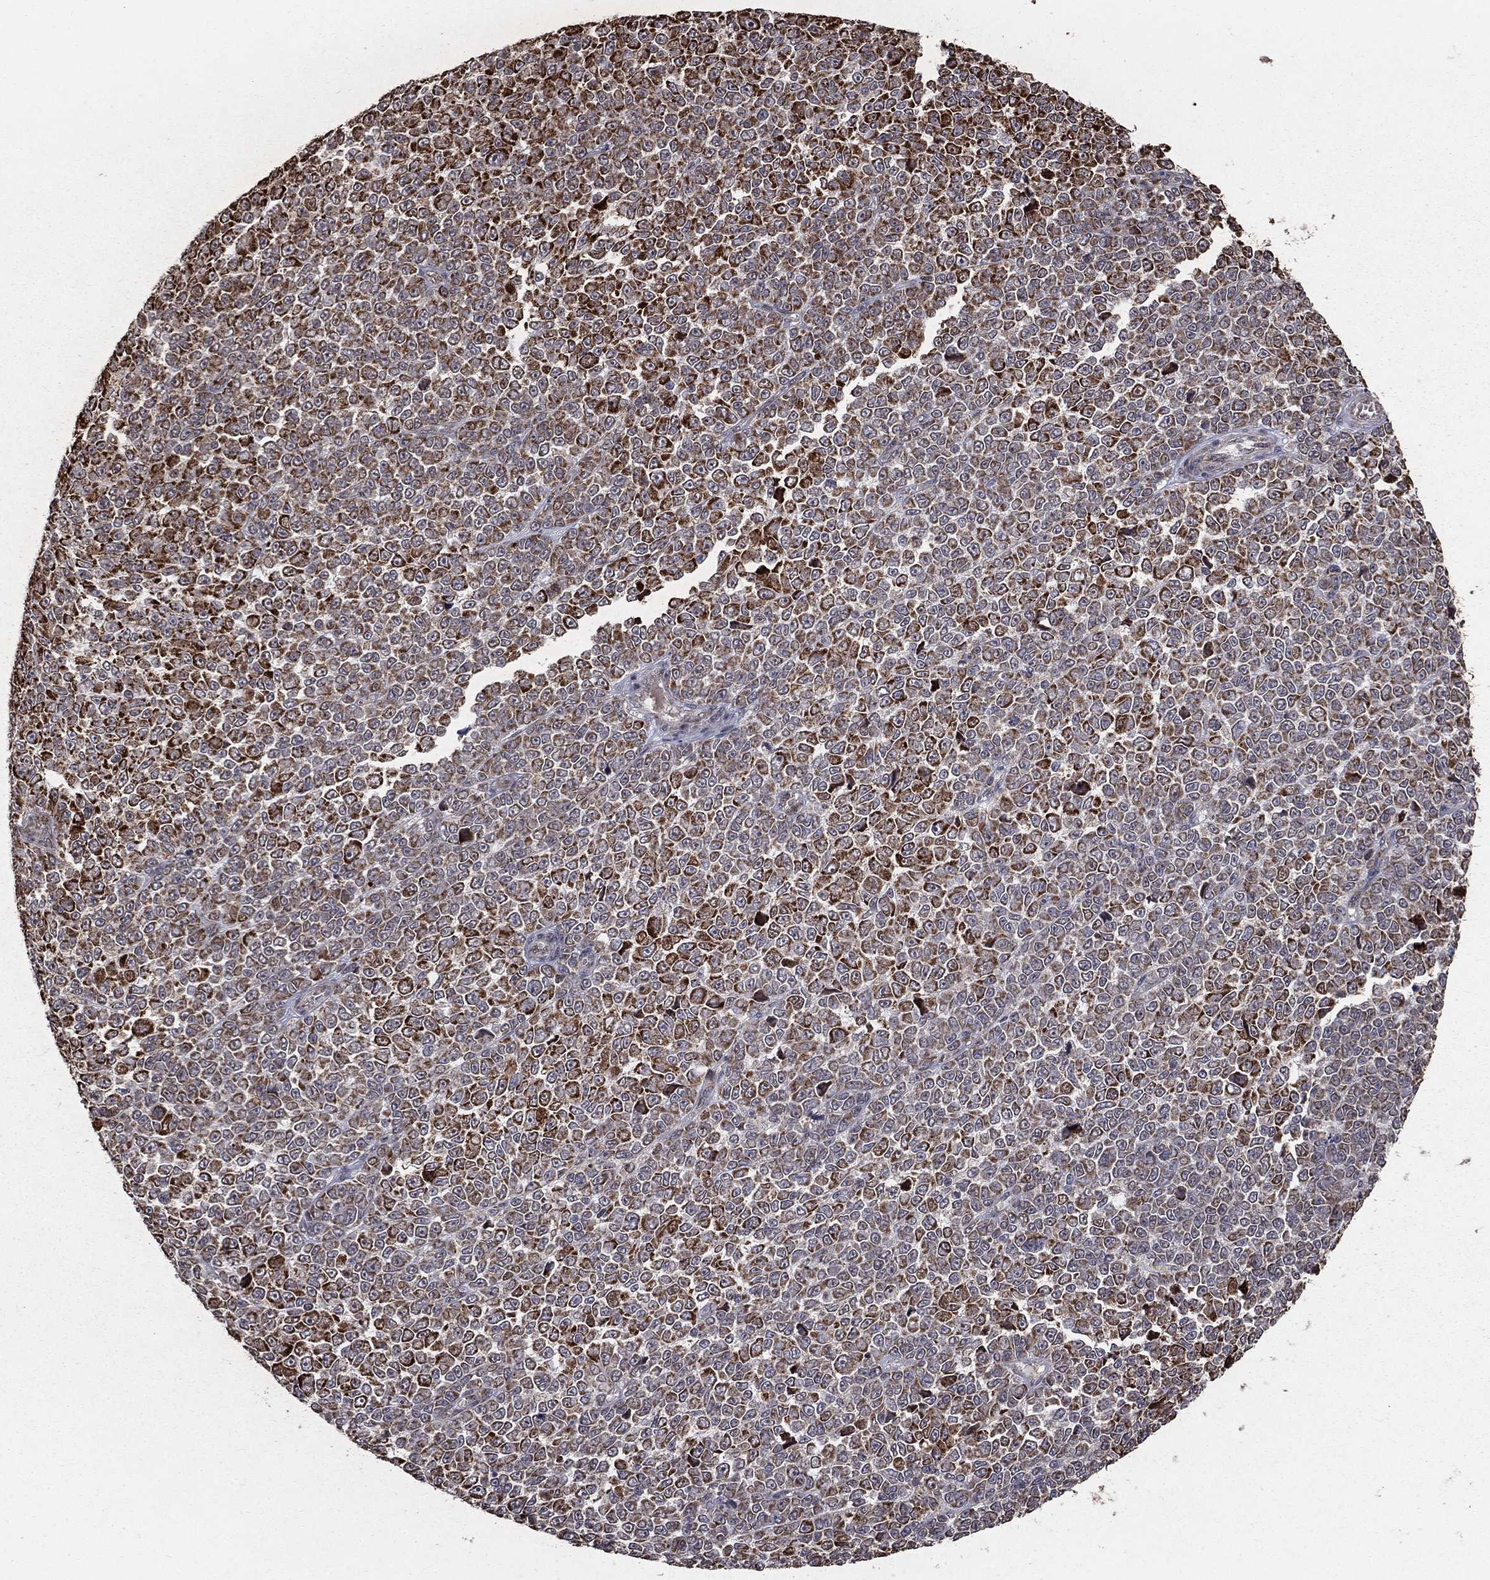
{"staining": {"intensity": "strong", "quantity": "<25%", "location": "cytoplasmic/membranous"}, "tissue": "melanoma", "cell_type": "Tumor cells", "image_type": "cancer", "snomed": [{"axis": "morphology", "description": "Malignant melanoma, NOS"}, {"axis": "topography", "description": "Skin"}], "caption": "The micrograph demonstrates a brown stain indicating the presence of a protein in the cytoplasmic/membranous of tumor cells in melanoma.", "gene": "ACOT13", "patient": {"sex": "female", "age": 95}}